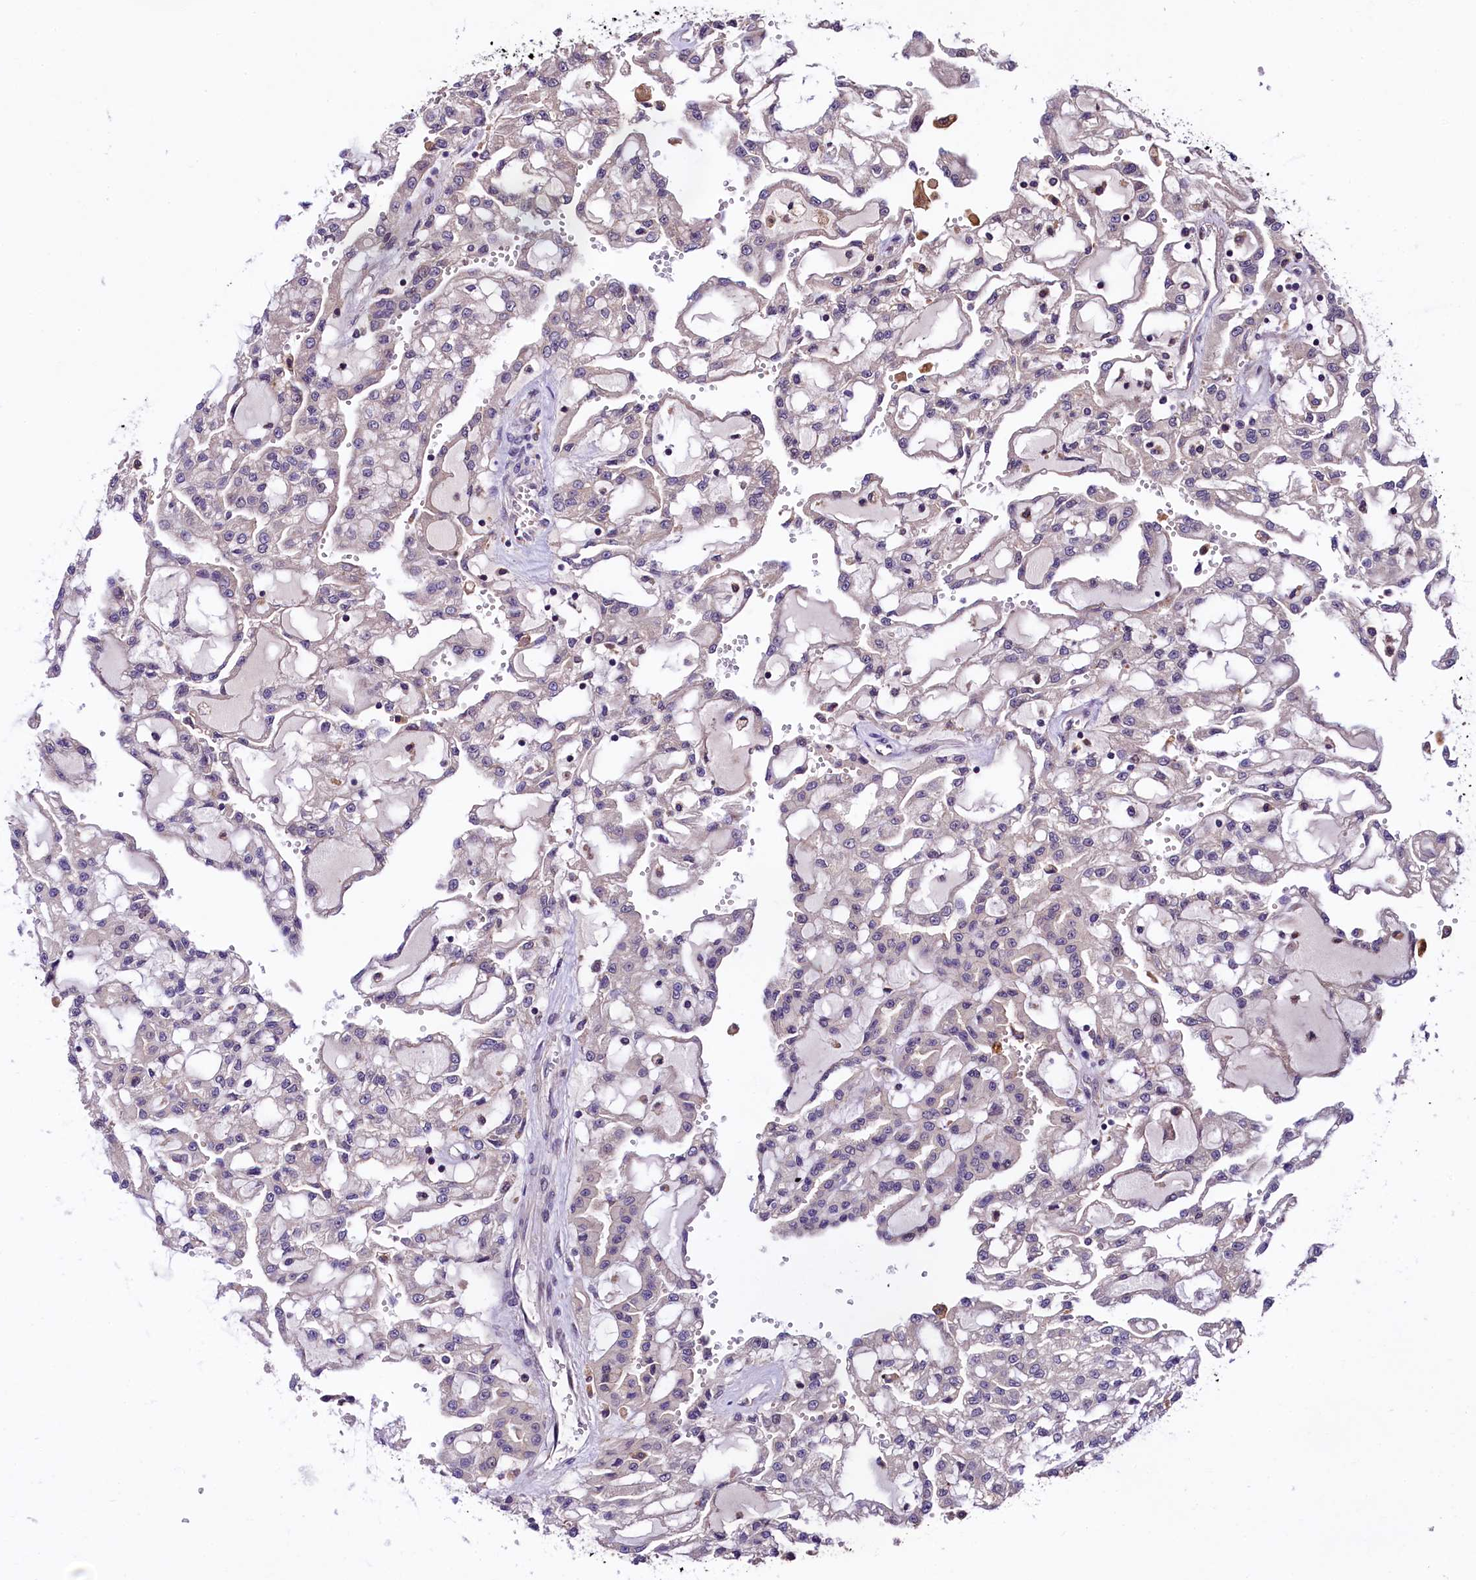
{"staining": {"intensity": "negative", "quantity": "none", "location": "none"}, "tissue": "renal cancer", "cell_type": "Tumor cells", "image_type": "cancer", "snomed": [{"axis": "morphology", "description": "Adenocarcinoma, NOS"}, {"axis": "topography", "description": "Kidney"}], "caption": "Immunohistochemistry image of human renal cancer stained for a protein (brown), which displays no positivity in tumor cells.", "gene": "VPS35", "patient": {"sex": "male", "age": 63}}